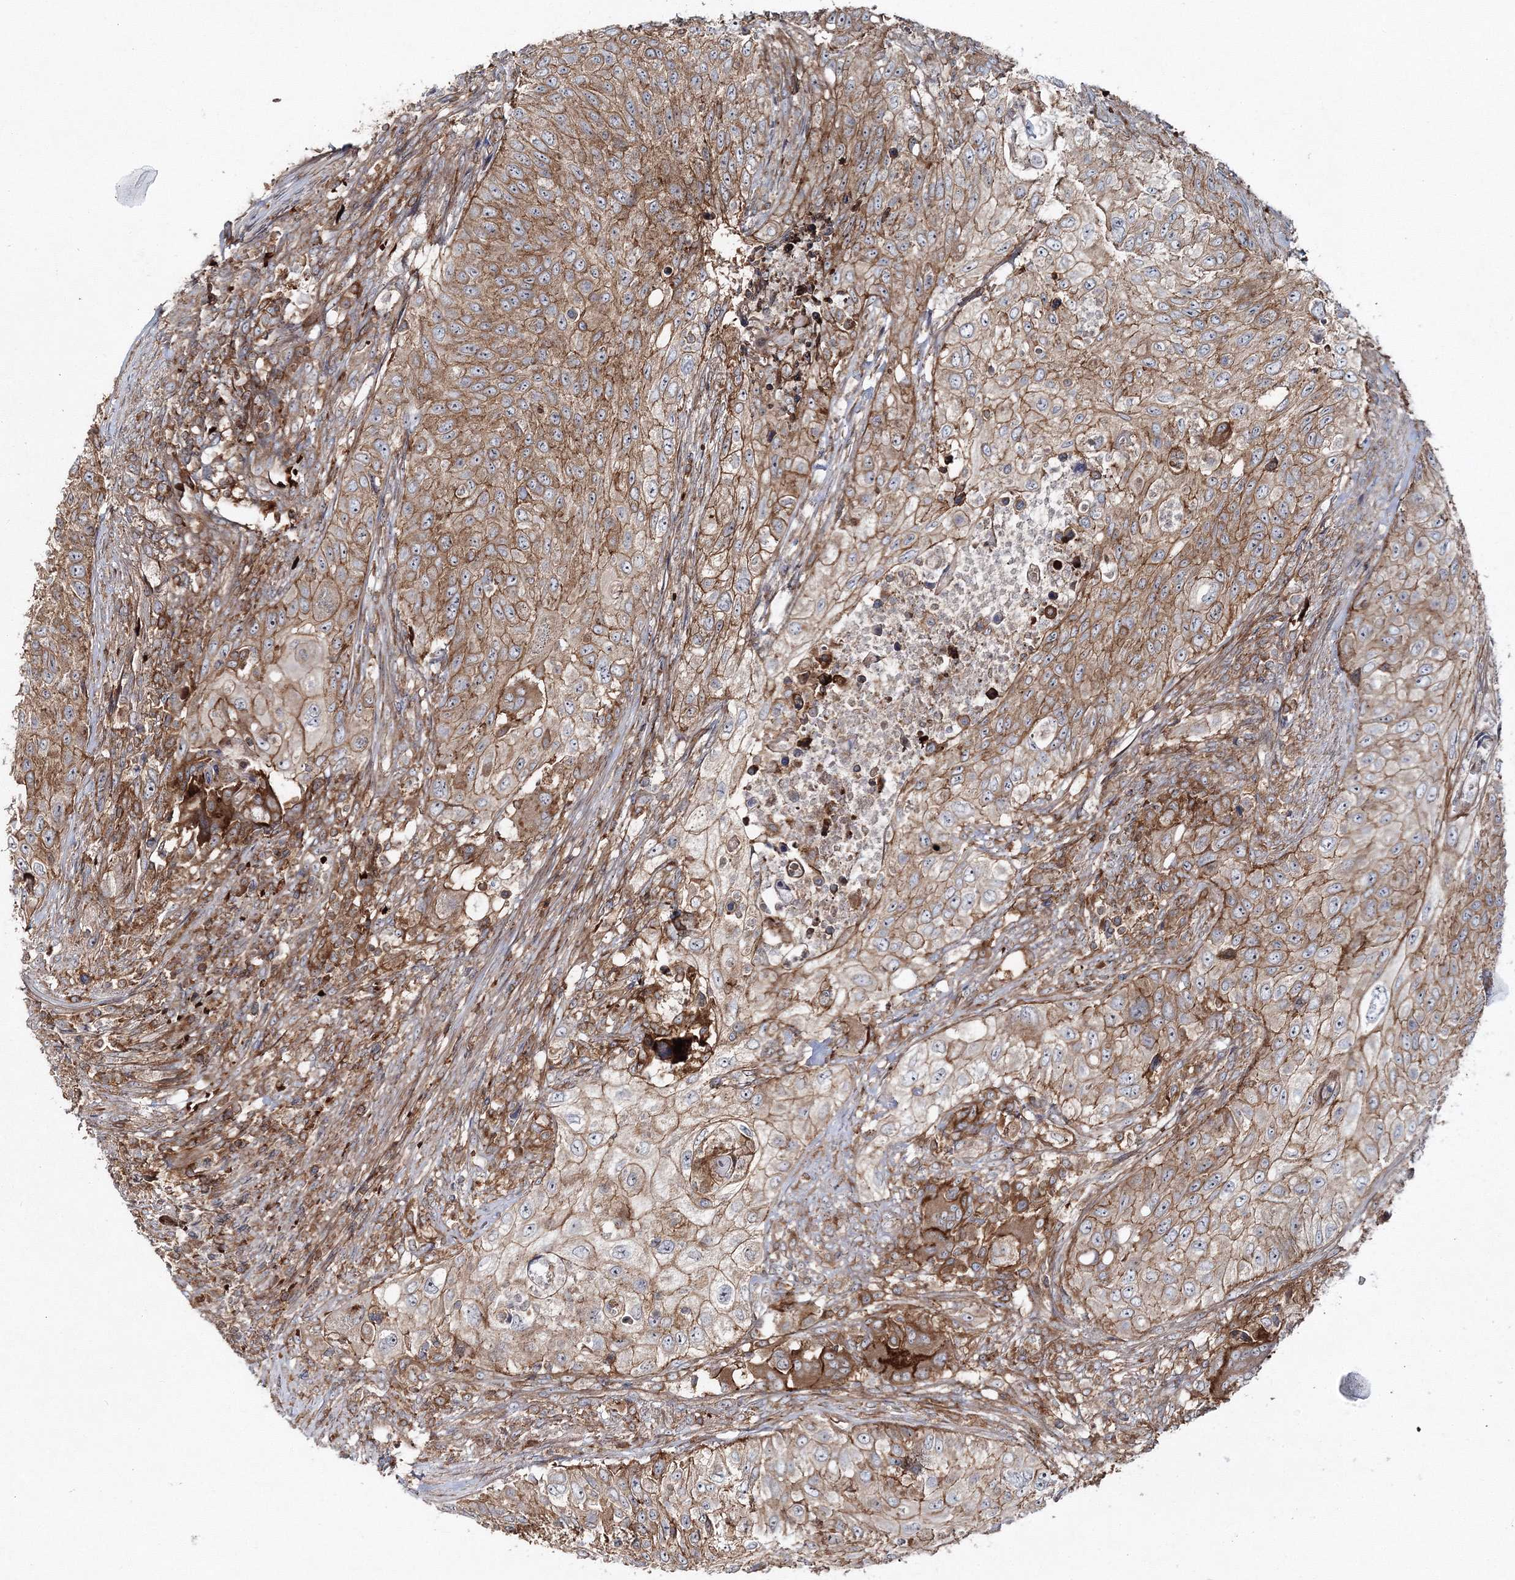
{"staining": {"intensity": "moderate", "quantity": ">75%", "location": "cytoplasmic/membranous"}, "tissue": "urothelial cancer", "cell_type": "Tumor cells", "image_type": "cancer", "snomed": [{"axis": "morphology", "description": "Urothelial carcinoma, High grade"}, {"axis": "topography", "description": "Urinary bladder"}], "caption": "This is a micrograph of immunohistochemistry staining of urothelial cancer, which shows moderate staining in the cytoplasmic/membranous of tumor cells.", "gene": "PCBD2", "patient": {"sex": "female", "age": 60}}